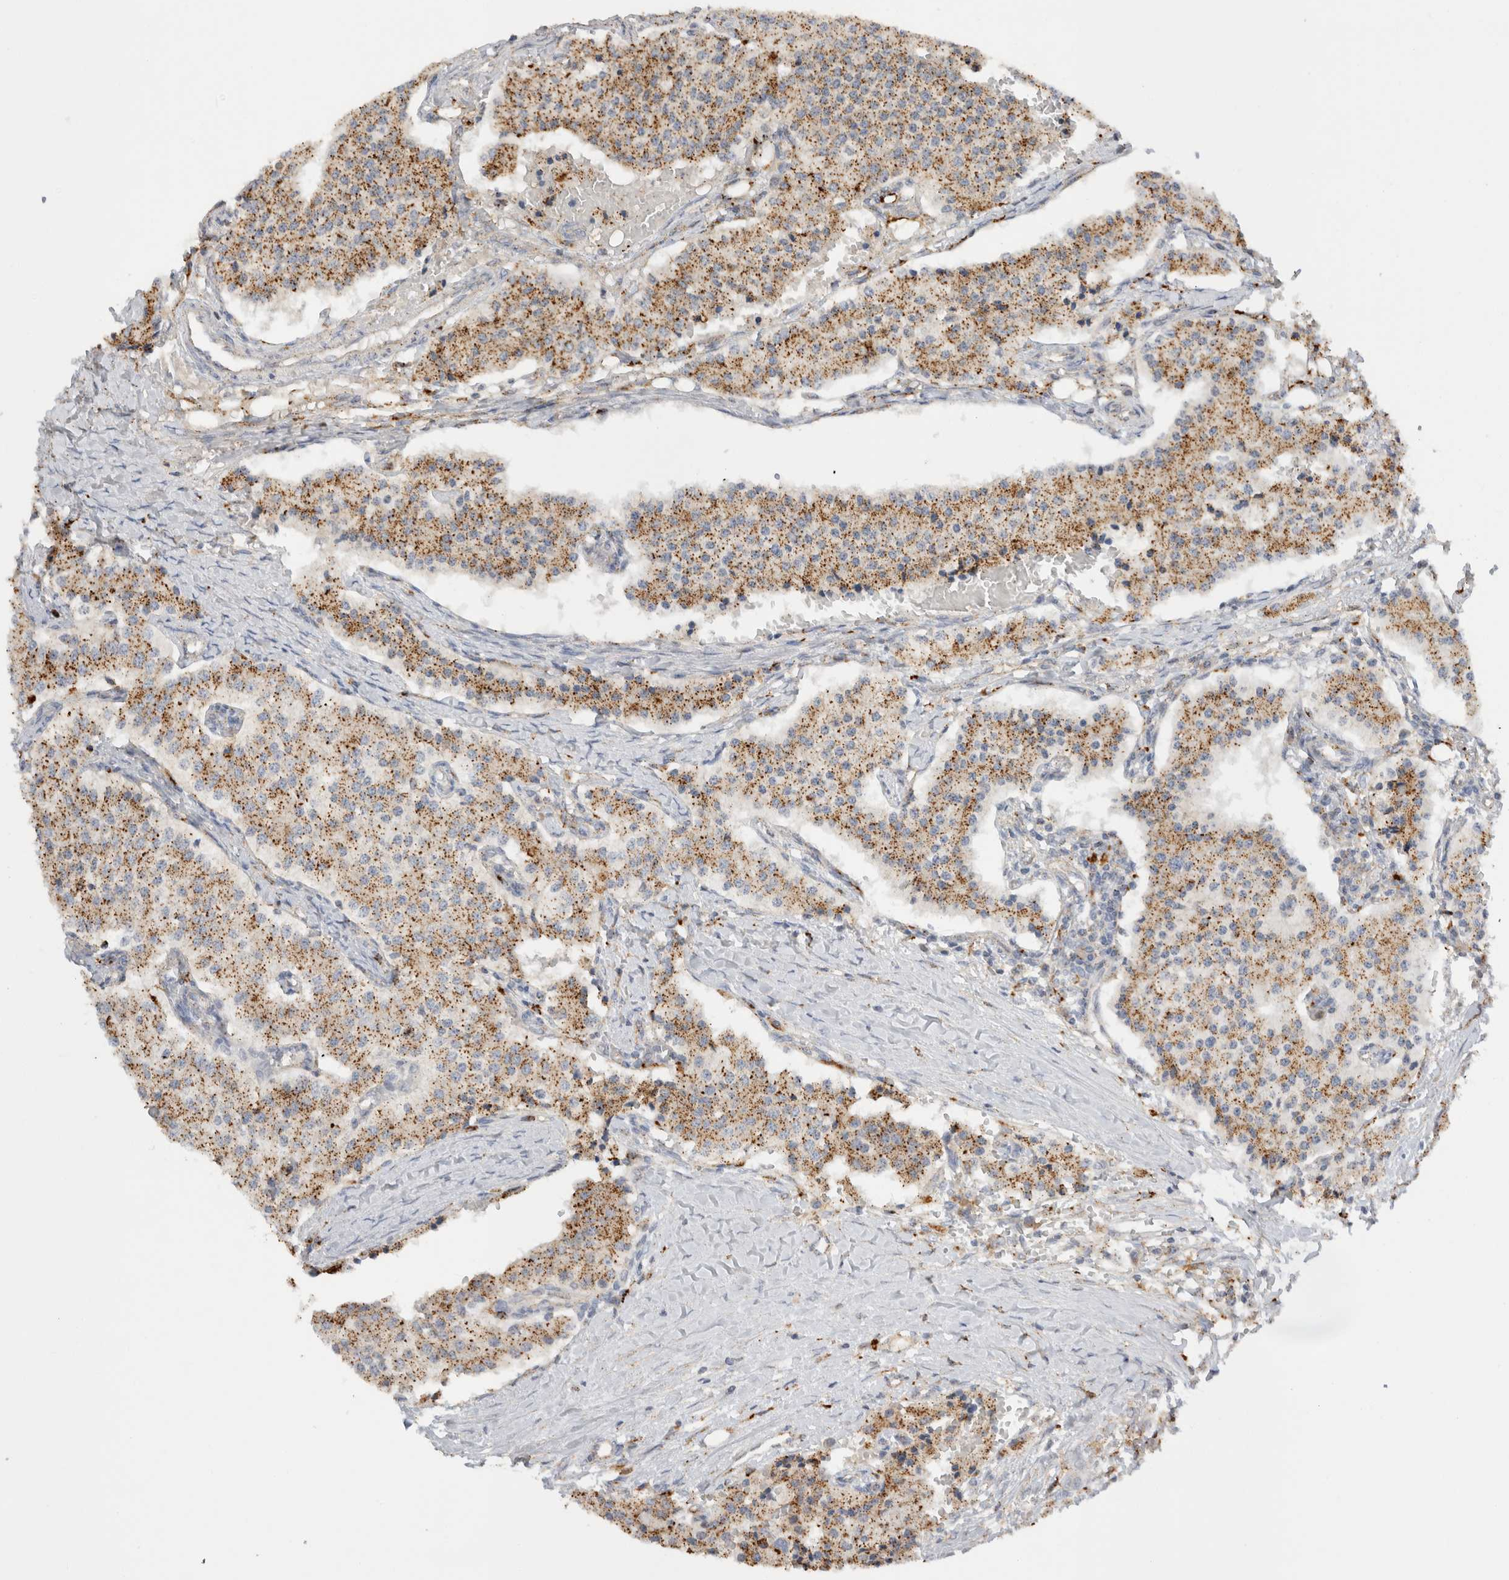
{"staining": {"intensity": "moderate", "quantity": ">75%", "location": "cytoplasmic/membranous"}, "tissue": "carcinoid", "cell_type": "Tumor cells", "image_type": "cancer", "snomed": [{"axis": "morphology", "description": "Carcinoid, malignant, NOS"}, {"axis": "topography", "description": "Colon"}], "caption": "Immunohistochemical staining of carcinoid displays moderate cytoplasmic/membranous protein expression in about >75% of tumor cells. Immunohistochemistry stains the protein in brown and the nuclei are stained blue.", "gene": "GNS", "patient": {"sex": "female", "age": 52}}